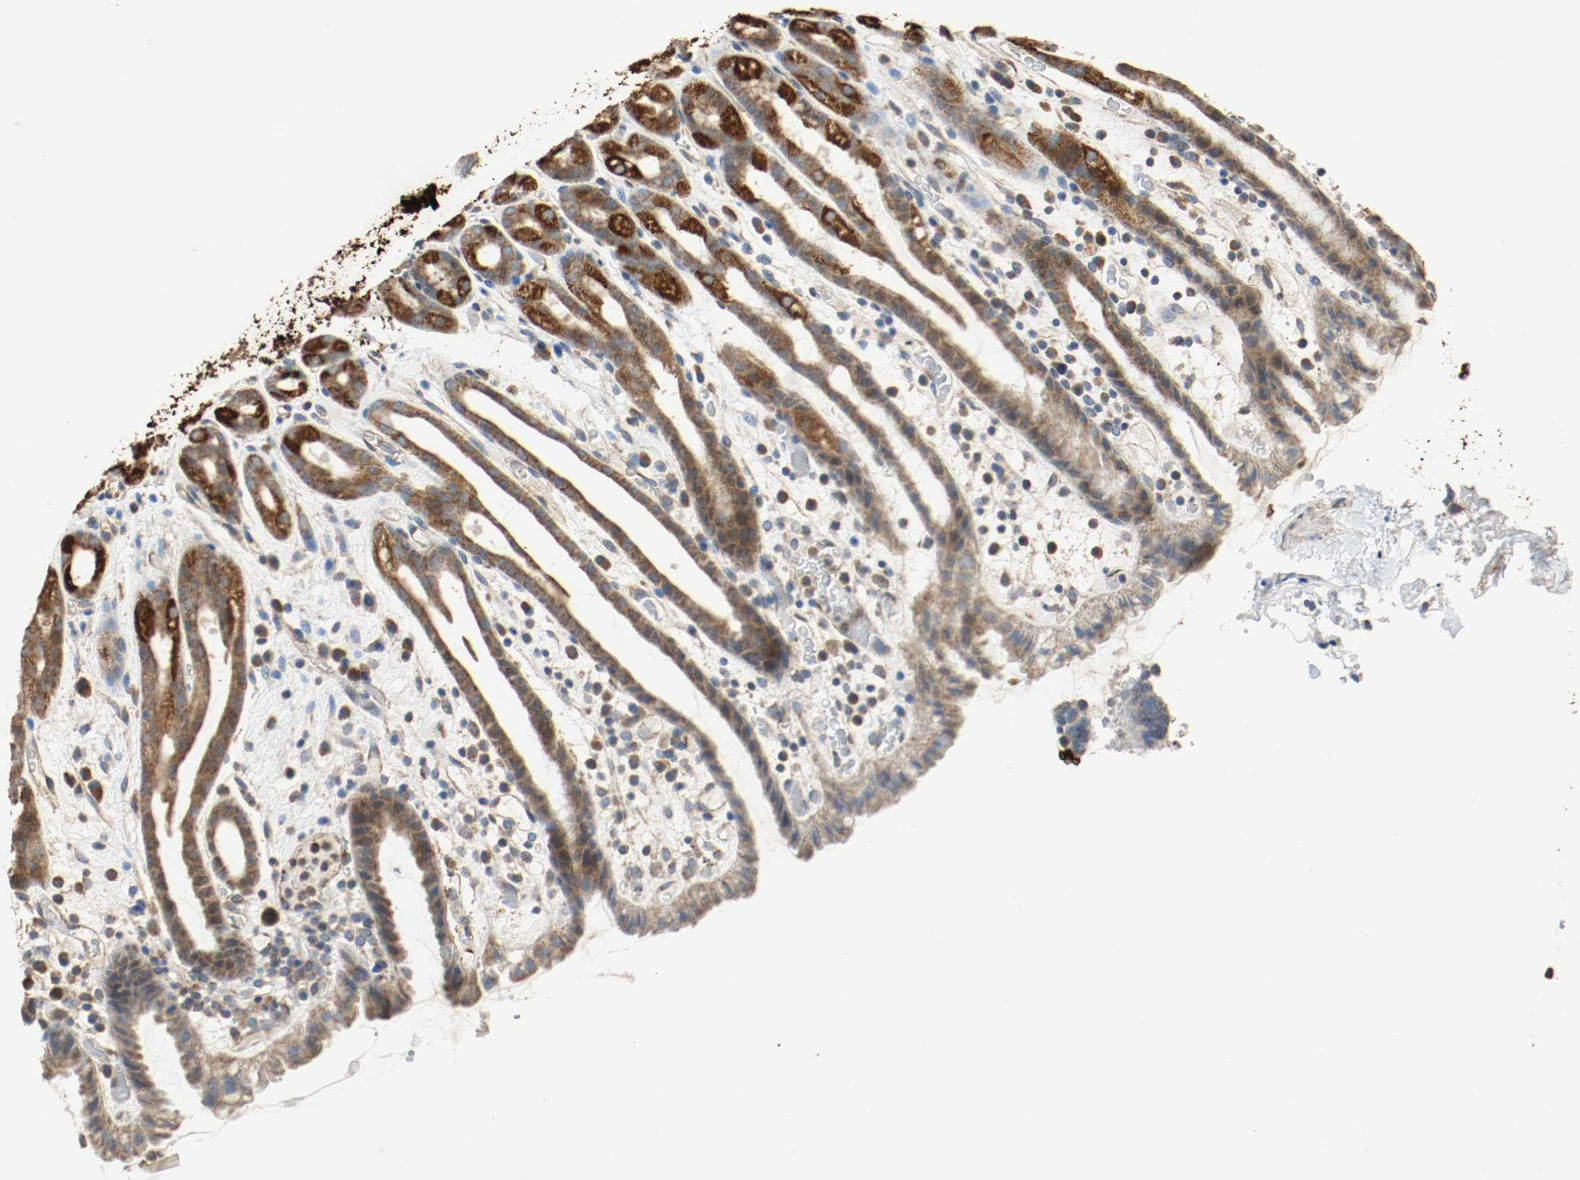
{"staining": {"intensity": "strong", "quantity": ">75%", "location": "cytoplasmic/membranous"}, "tissue": "stomach", "cell_type": "Glandular cells", "image_type": "normal", "snomed": [{"axis": "morphology", "description": "Normal tissue, NOS"}, {"axis": "topography", "description": "Stomach, upper"}], "caption": "This photomicrograph demonstrates immunohistochemistry staining of normal human stomach, with high strong cytoplasmic/membranous expression in about >75% of glandular cells.", "gene": "ALDH4A1", "patient": {"sex": "male", "age": 68}}